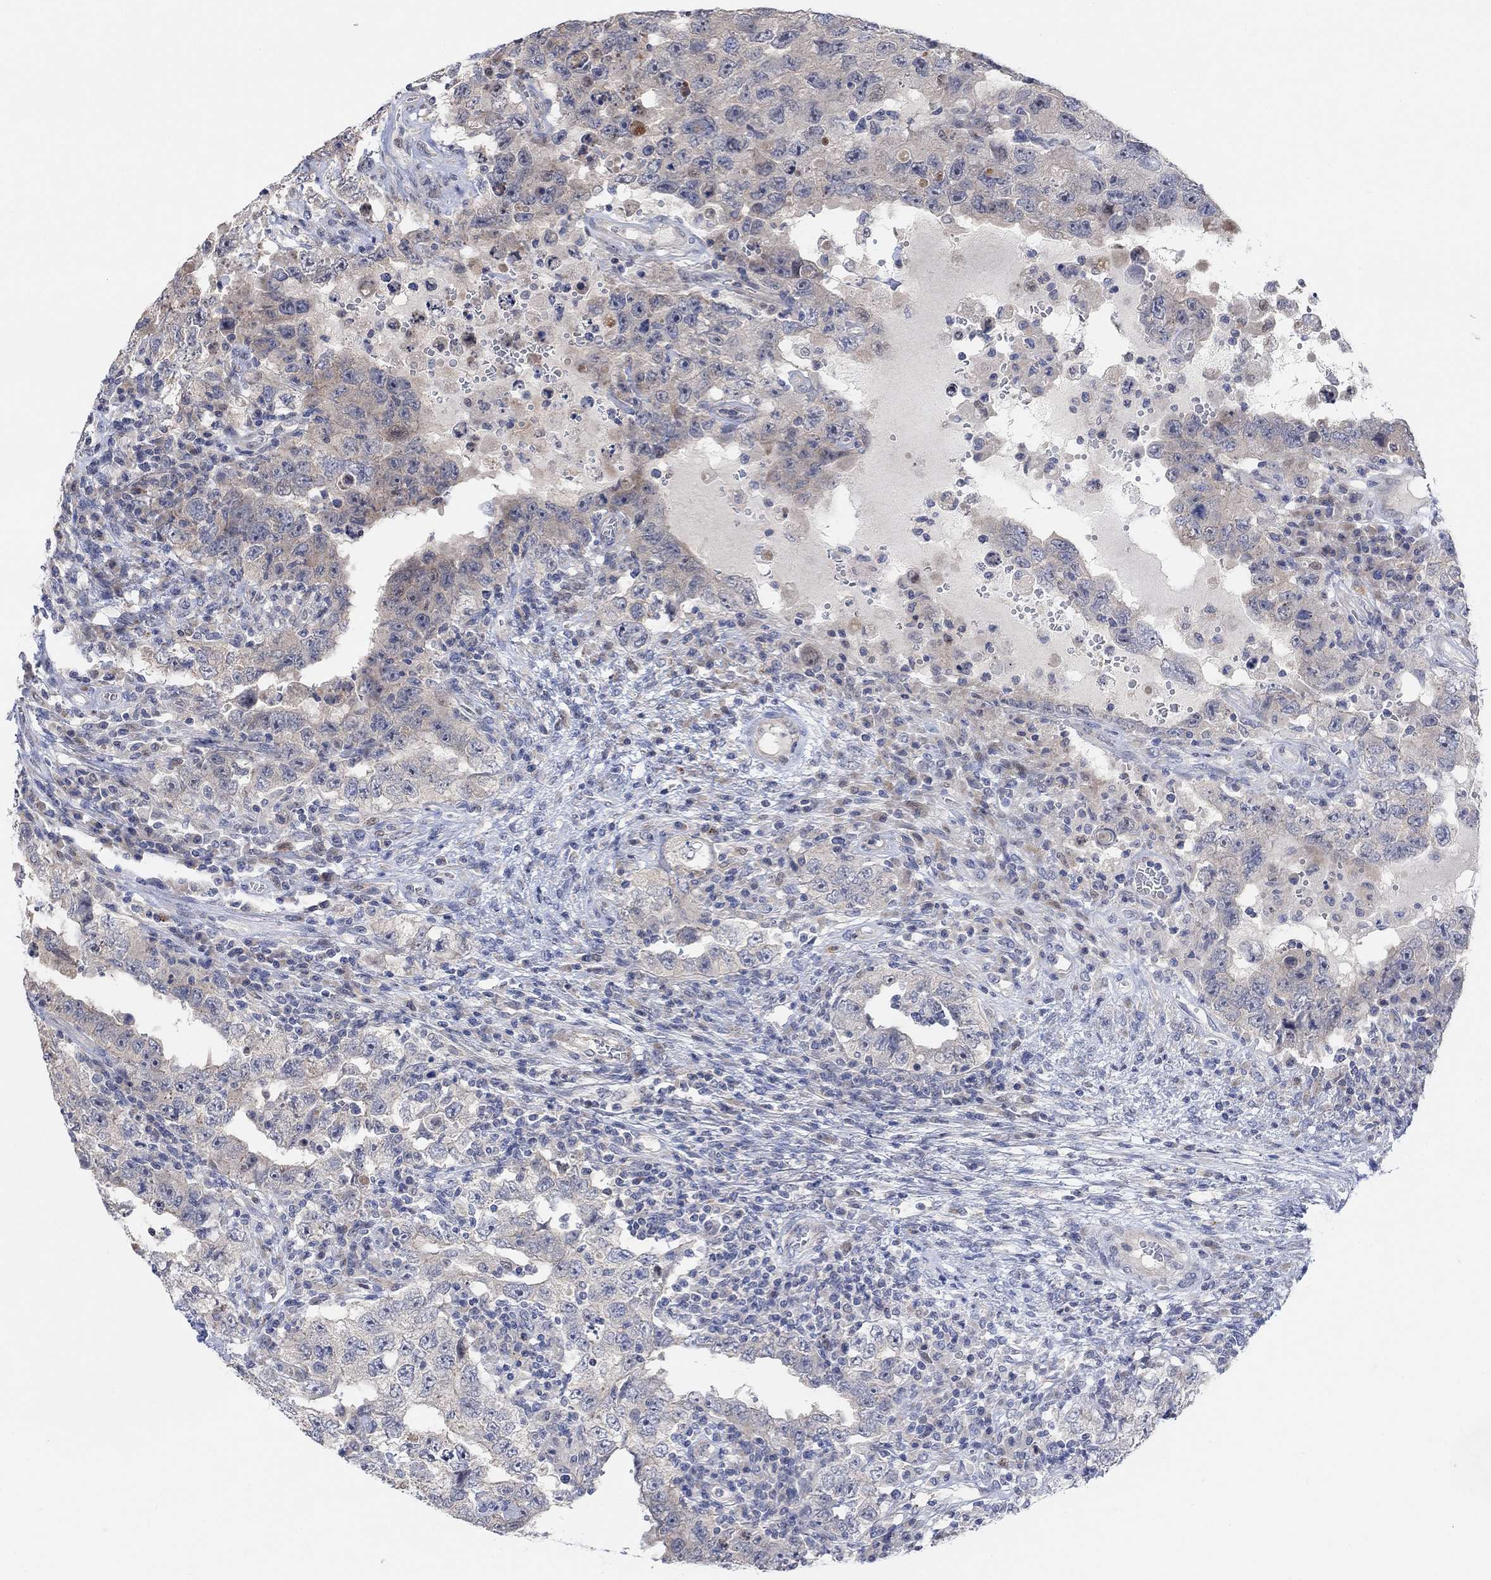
{"staining": {"intensity": "weak", "quantity": "<25%", "location": "cytoplasmic/membranous"}, "tissue": "testis cancer", "cell_type": "Tumor cells", "image_type": "cancer", "snomed": [{"axis": "morphology", "description": "Carcinoma, Embryonal, NOS"}, {"axis": "topography", "description": "Testis"}], "caption": "A high-resolution histopathology image shows IHC staining of testis cancer (embryonal carcinoma), which exhibits no significant positivity in tumor cells. The staining was performed using DAB to visualize the protein expression in brown, while the nuclei were stained in blue with hematoxylin (Magnification: 20x).", "gene": "CNTF", "patient": {"sex": "male", "age": 26}}